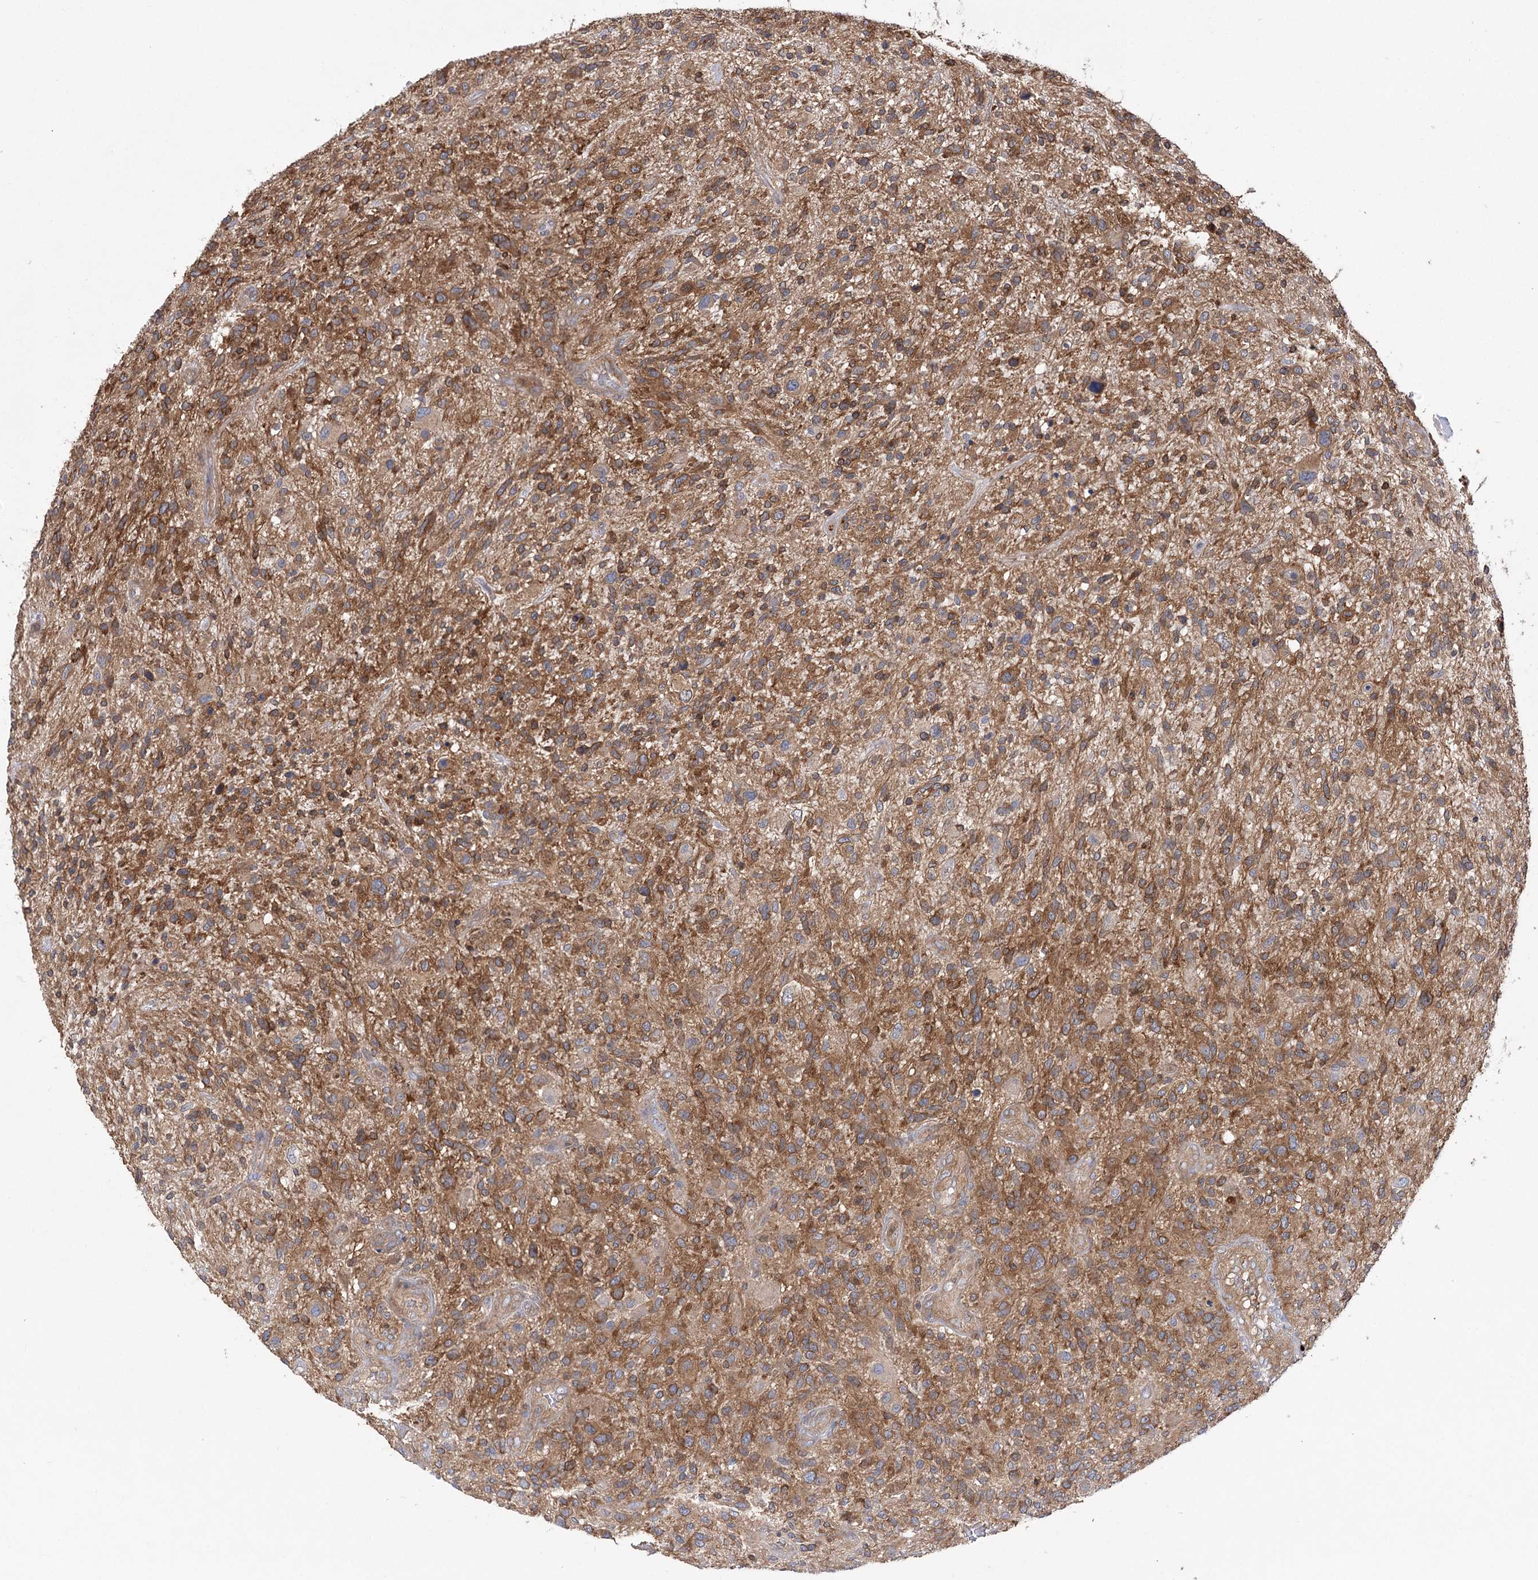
{"staining": {"intensity": "moderate", "quantity": "25%-75%", "location": "cytoplasmic/membranous"}, "tissue": "glioma", "cell_type": "Tumor cells", "image_type": "cancer", "snomed": [{"axis": "morphology", "description": "Glioma, malignant, High grade"}, {"axis": "topography", "description": "Brain"}], "caption": "Glioma stained with a protein marker demonstrates moderate staining in tumor cells.", "gene": "VPS37B", "patient": {"sex": "male", "age": 47}}